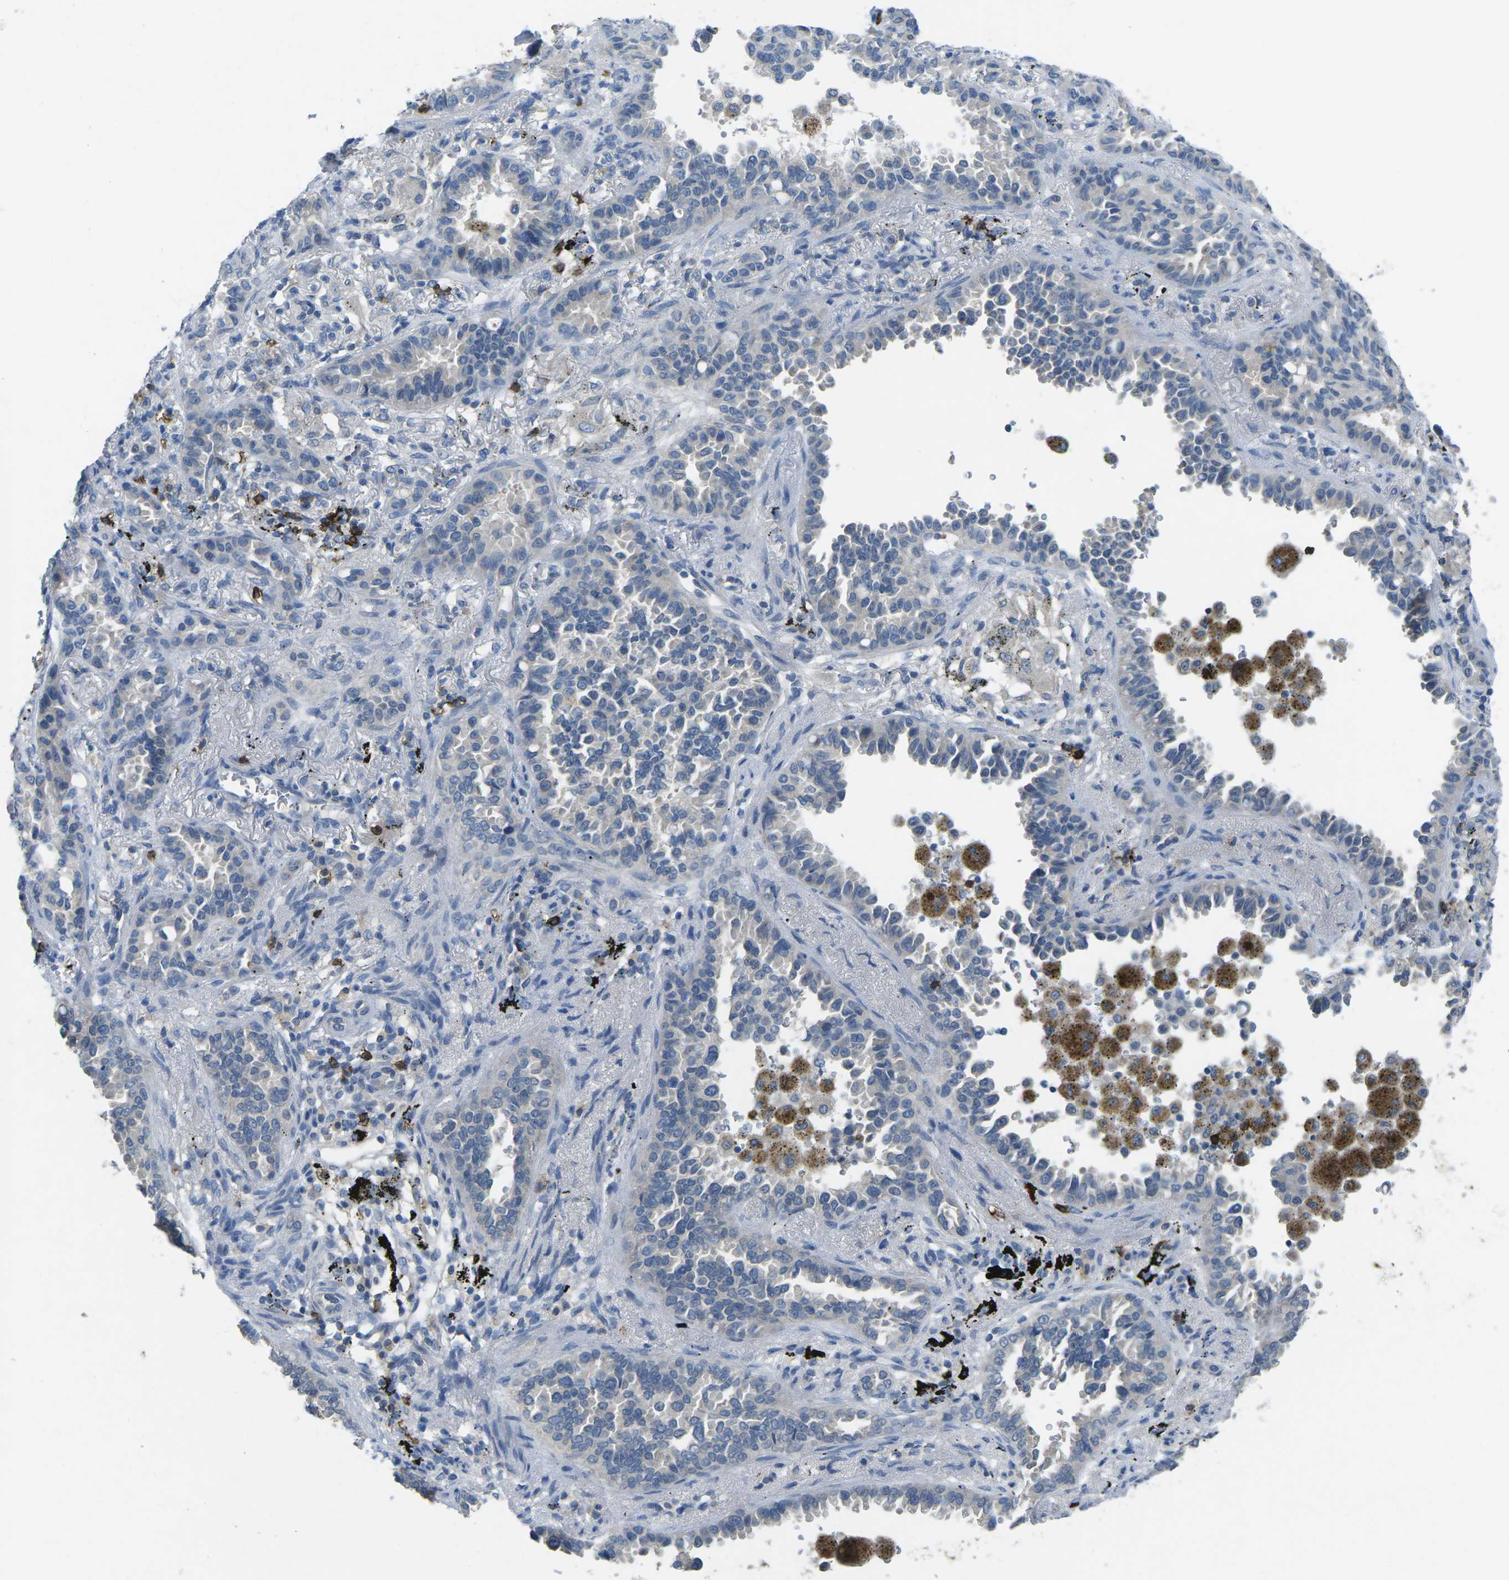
{"staining": {"intensity": "negative", "quantity": "none", "location": "none"}, "tissue": "lung cancer", "cell_type": "Tumor cells", "image_type": "cancer", "snomed": [{"axis": "morphology", "description": "Normal tissue, NOS"}, {"axis": "morphology", "description": "Adenocarcinoma, NOS"}, {"axis": "topography", "description": "Lung"}], "caption": "Tumor cells are negative for brown protein staining in lung adenocarcinoma.", "gene": "CD19", "patient": {"sex": "male", "age": 59}}